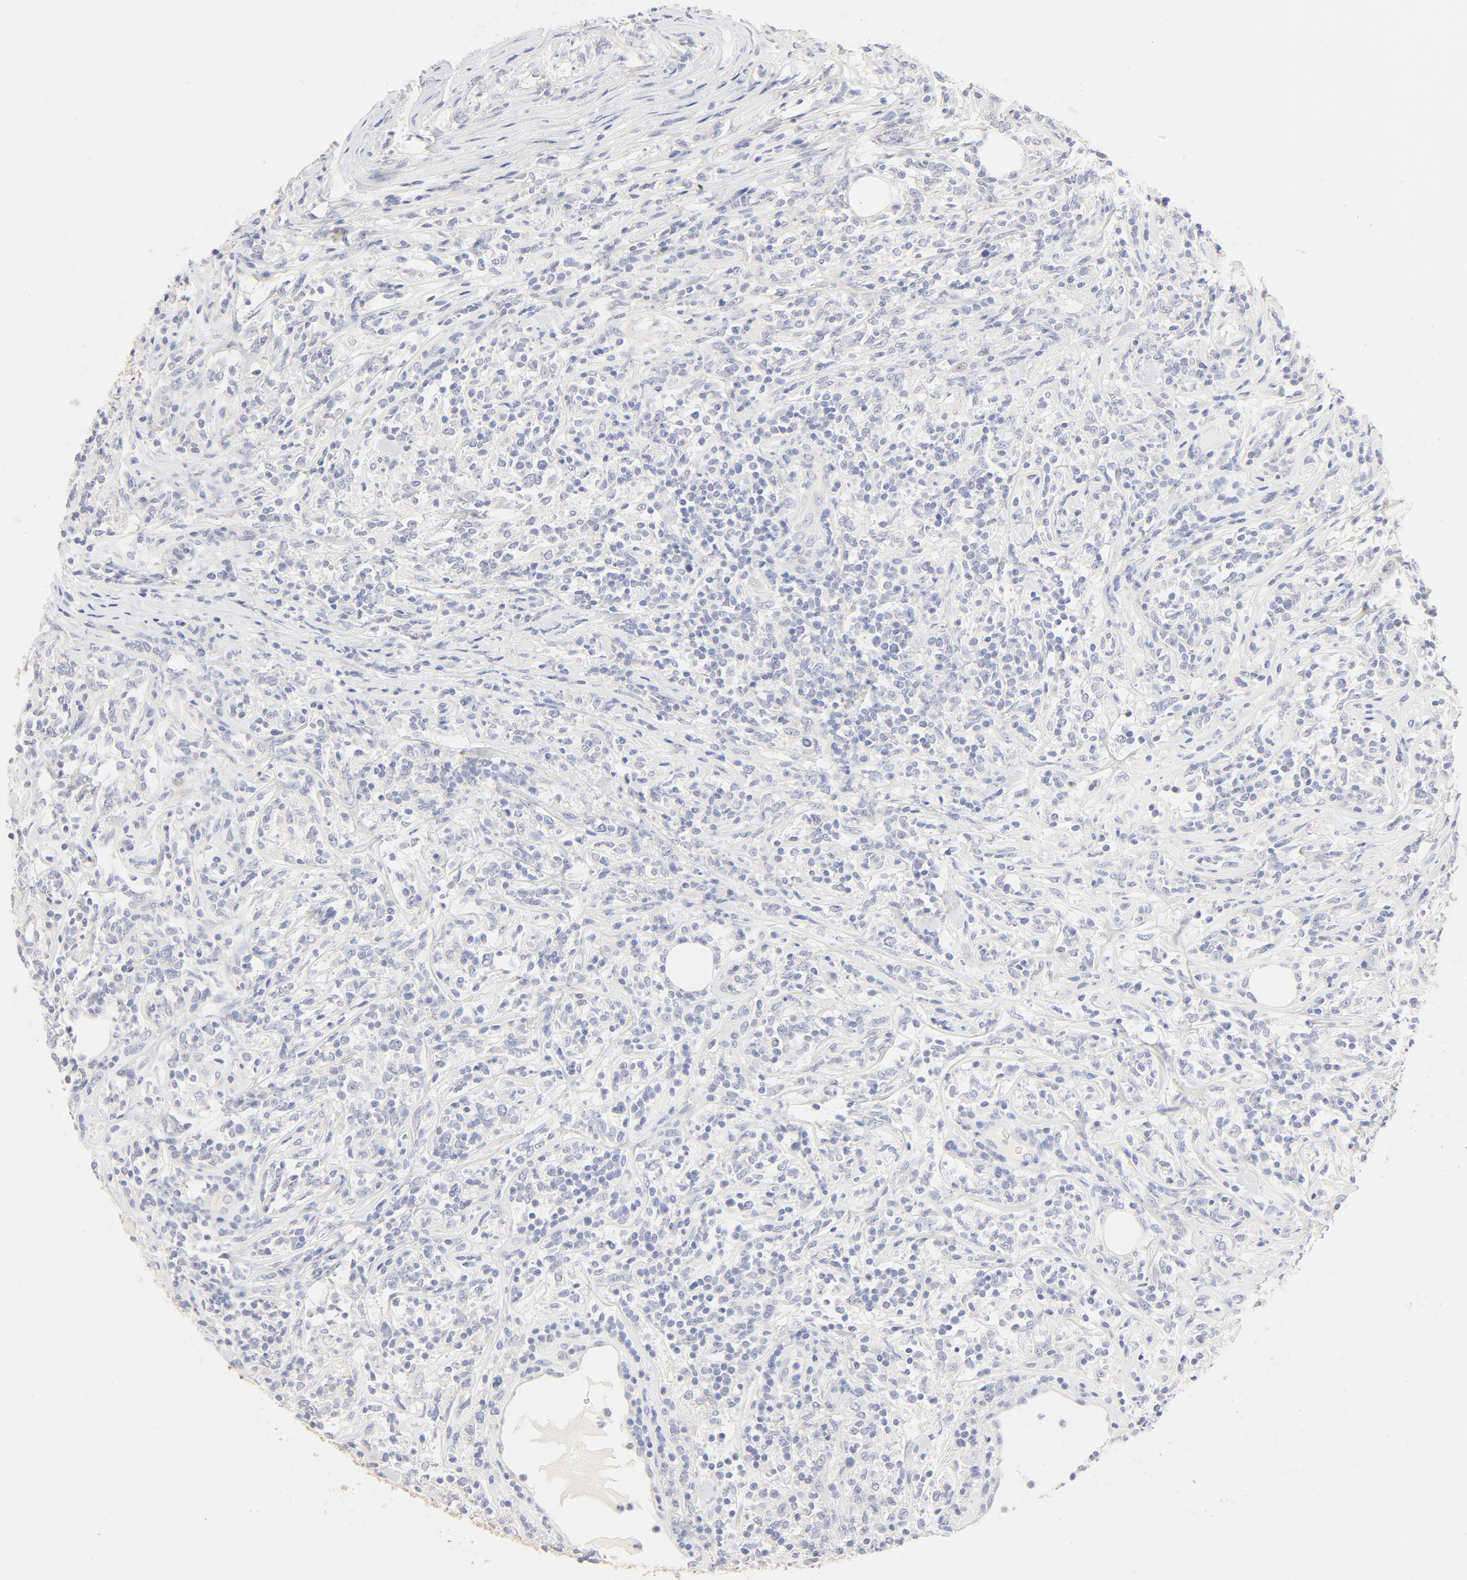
{"staining": {"intensity": "negative", "quantity": "none", "location": "none"}, "tissue": "lymphoma", "cell_type": "Tumor cells", "image_type": "cancer", "snomed": [{"axis": "morphology", "description": "Malignant lymphoma, non-Hodgkin's type, High grade"}, {"axis": "topography", "description": "Lymph node"}], "caption": "Tumor cells show no significant protein staining in lymphoma. (DAB immunohistochemistry (IHC) with hematoxylin counter stain).", "gene": "FCGBP", "patient": {"sex": "female", "age": 84}}